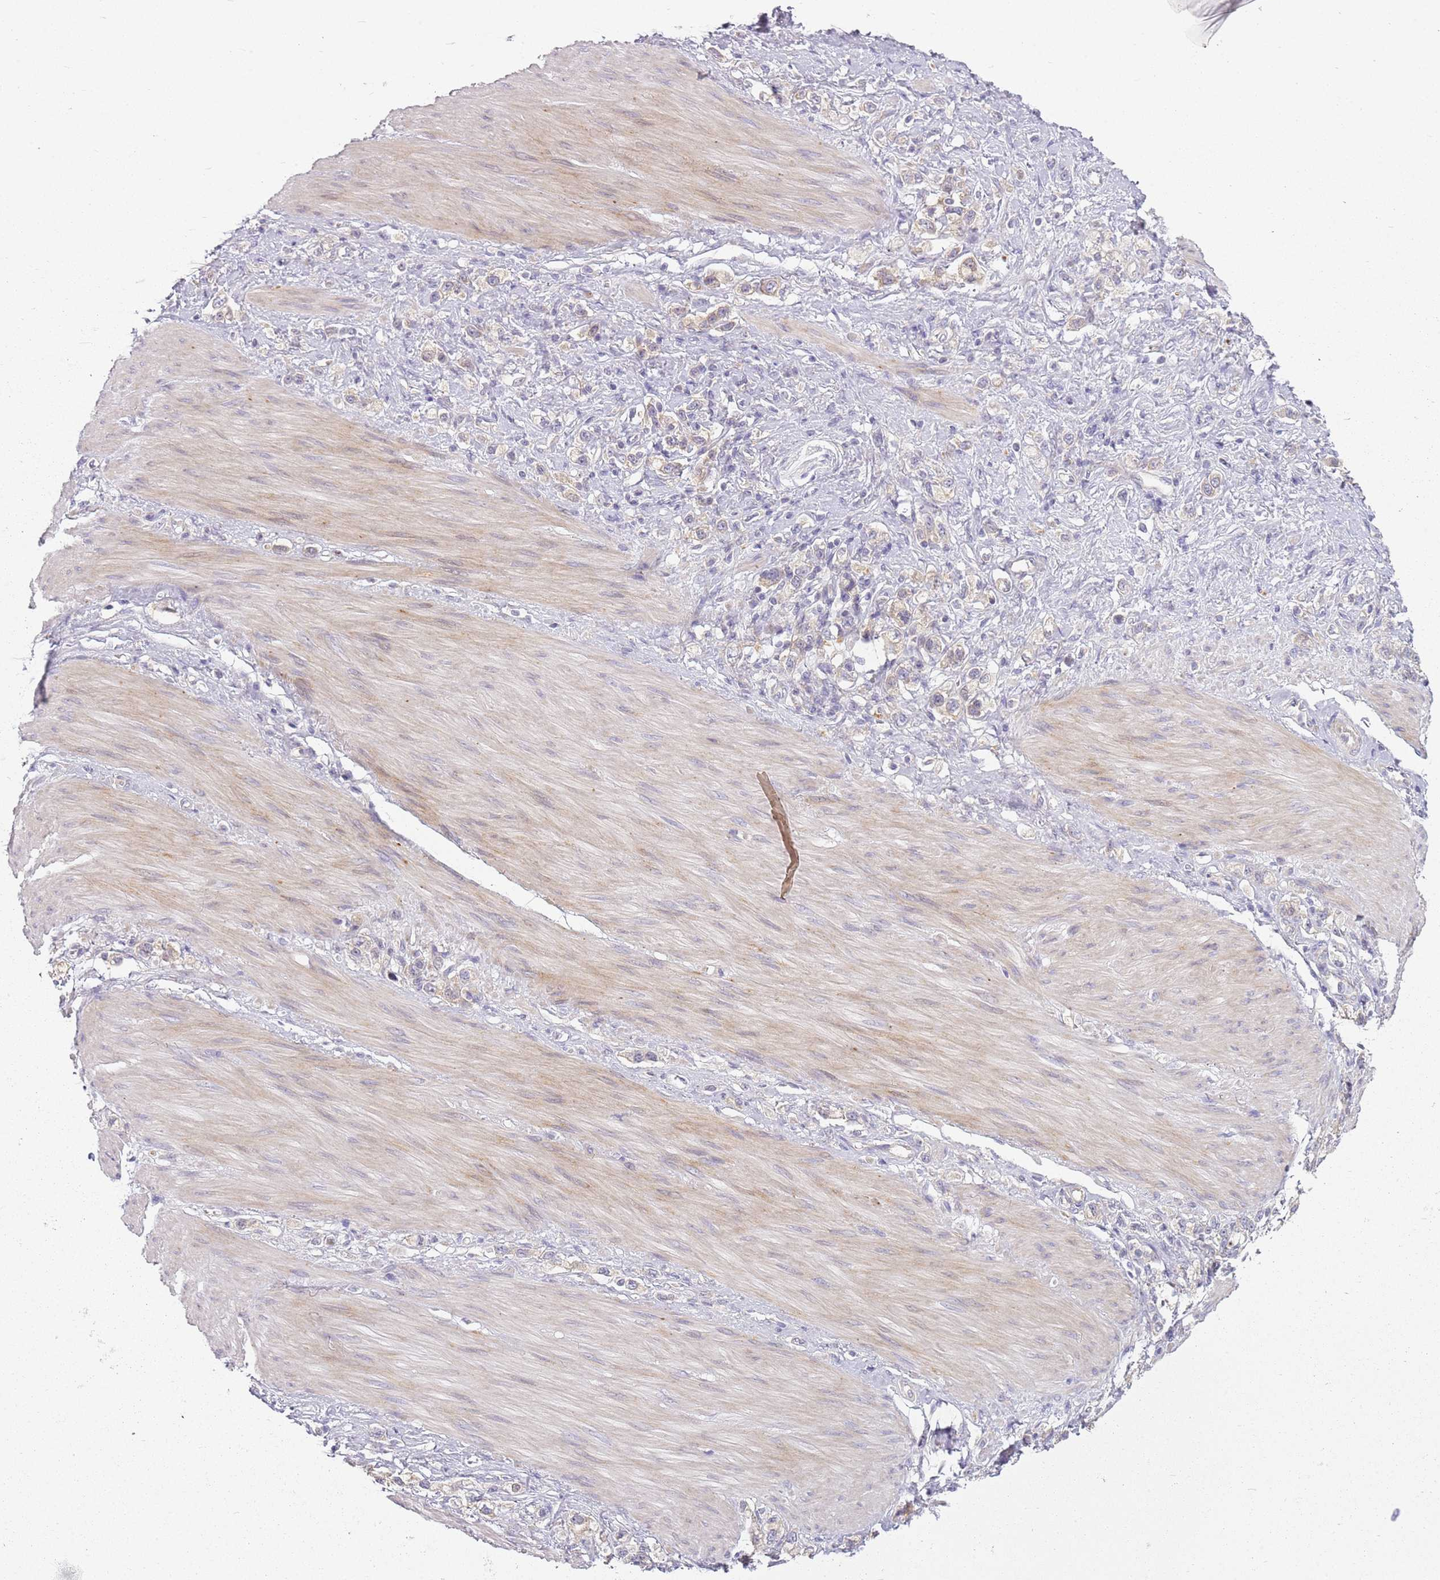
{"staining": {"intensity": "negative", "quantity": "none", "location": "none"}, "tissue": "stomach cancer", "cell_type": "Tumor cells", "image_type": "cancer", "snomed": [{"axis": "morphology", "description": "Adenocarcinoma, NOS"}, {"axis": "topography", "description": "Stomach"}], "caption": "A high-resolution histopathology image shows IHC staining of stomach adenocarcinoma, which exhibits no significant staining in tumor cells. The staining is performed using DAB (3,3'-diaminobenzidine) brown chromogen with nuclei counter-stained in using hematoxylin.", "gene": "RPS28", "patient": {"sex": "female", "age": 65}}